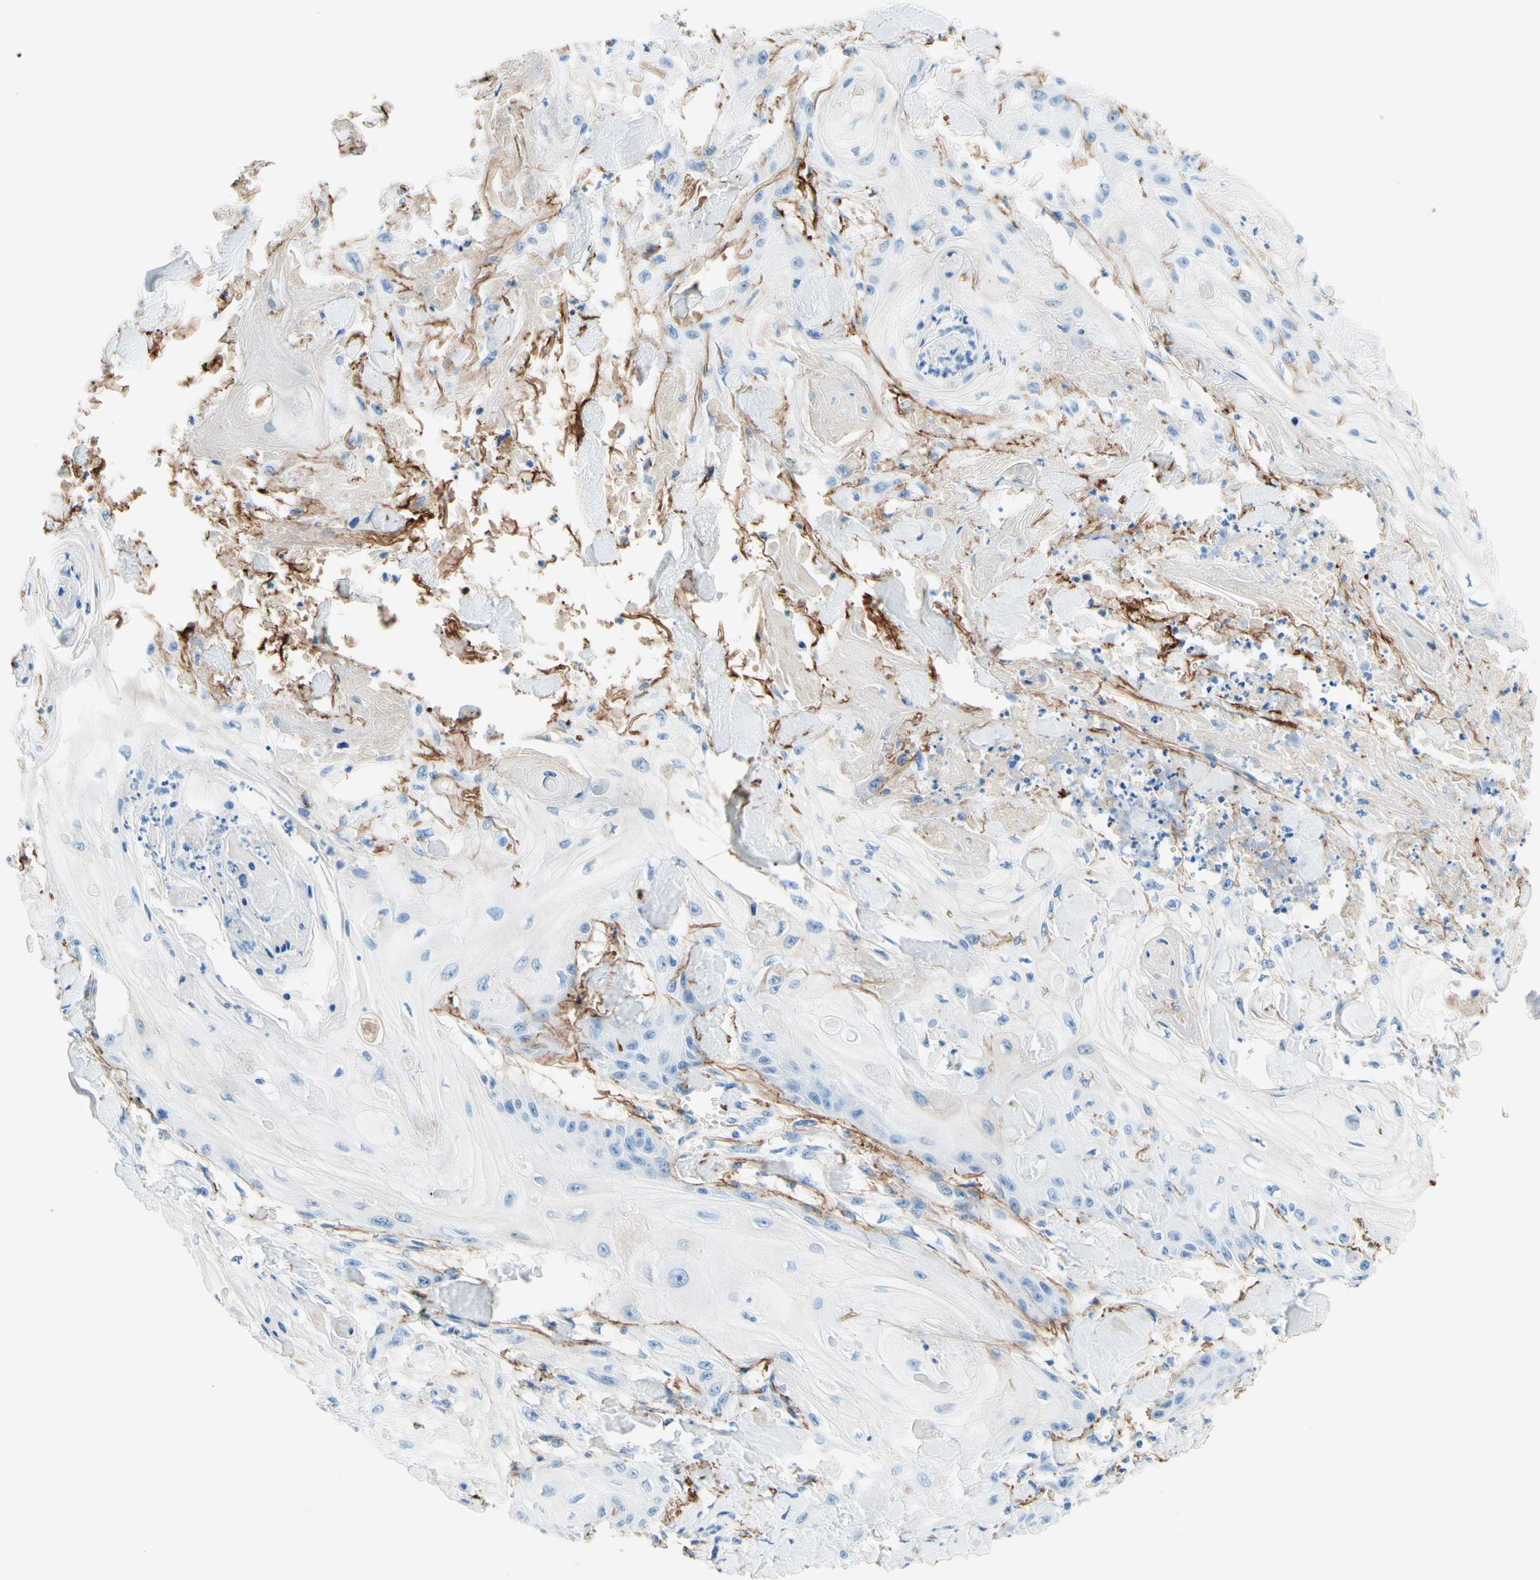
{"staining": {"intensity": "negative", "quantity": "none", "location": "none"}, "tissue": "skin cancer", "cell_type": "Tumor cells", "image_type": "cancer", "snomed": [{"axis": "morphology", "description": "Squamous cell carcinoma, NOS"}, {"axis": "topography", "description": "Skin"}], "caption": "DAB immunohistochemical staining of human skin cancer exhibits no significant staining in tumor cells.", "gene": "MFAP5", "patient": {"sex": "male", "age": 74}}